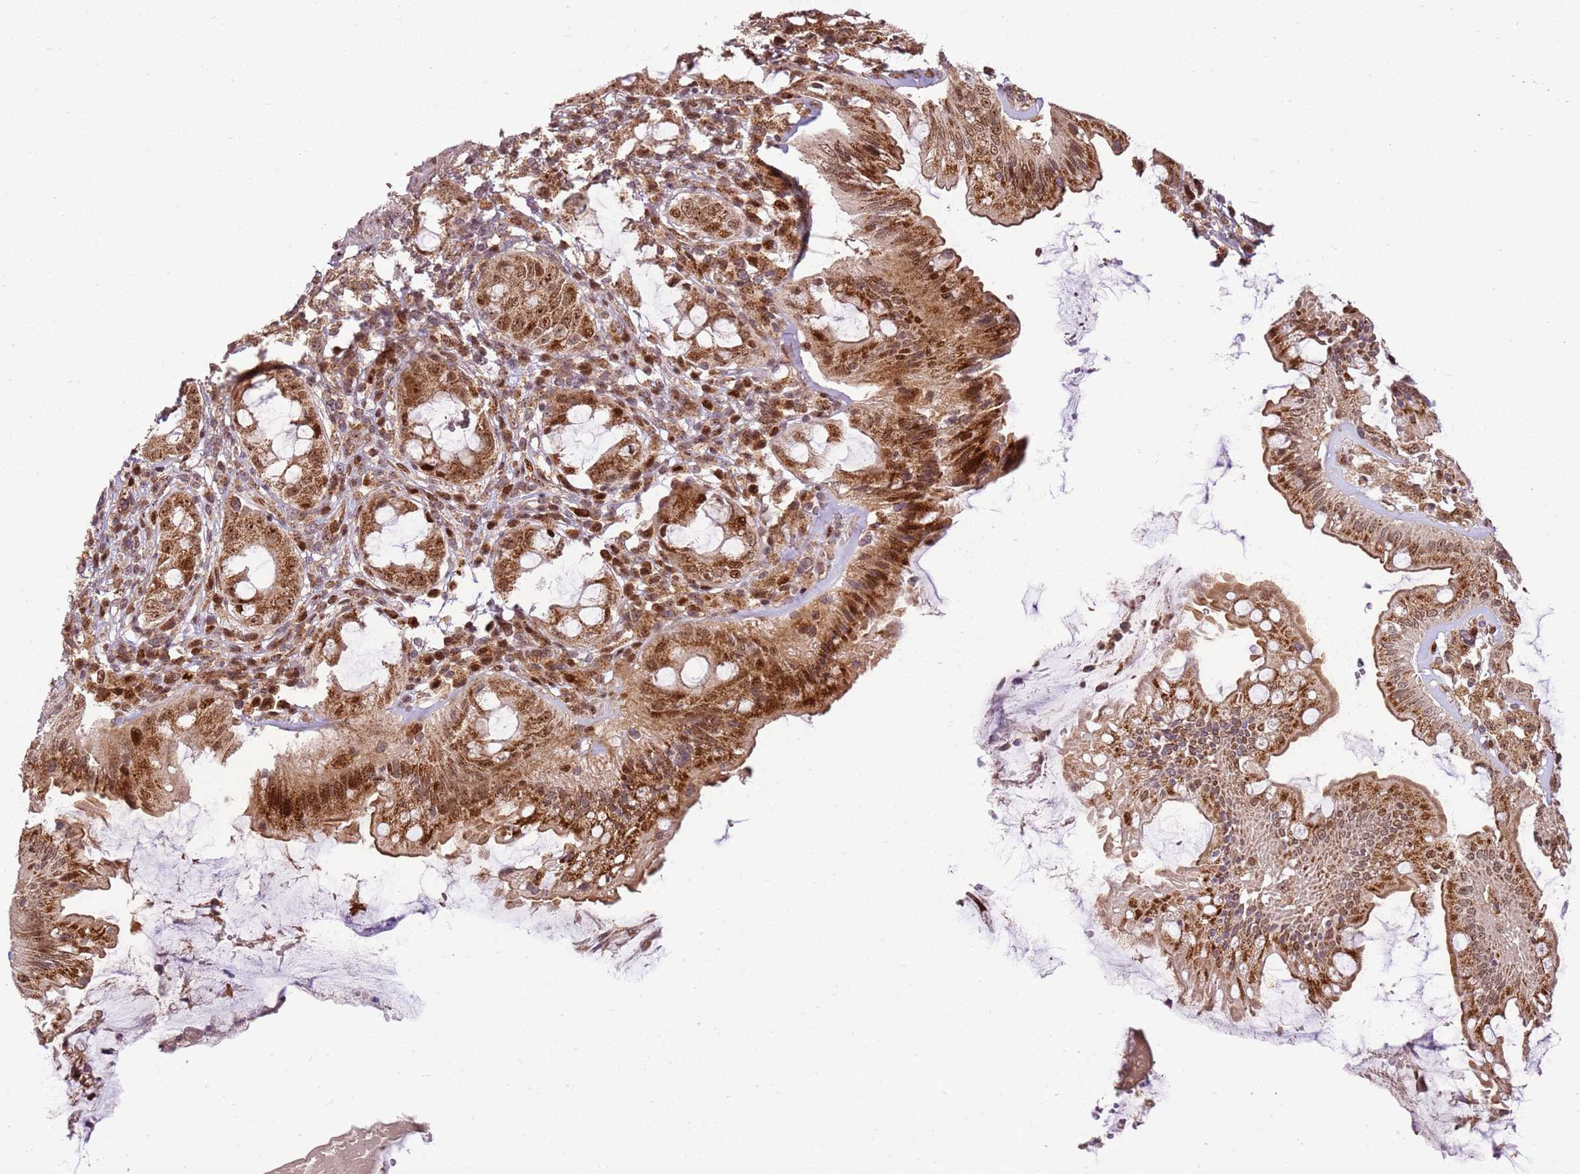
{"staining": {"intensity": "strong", "quantity": ">75%", "location": "cytoplasmic/membranous,nuclear"}, "tissue": "rectum", "cell_type": "Glandular cells", "image_type": "normal", "snomed": [{"axis": "morphology", "description": "Normal tissue, NOS"}, {"axis": "topography", "description": "Rectum"}], "caption": "Protein expression analysis of normal rectum shows strong cytoplasmic/membranous,nuclear expression in about >75% of glandular cells.", "gene": "PEX14", "patient": {"sex": "female", "age": 57}}